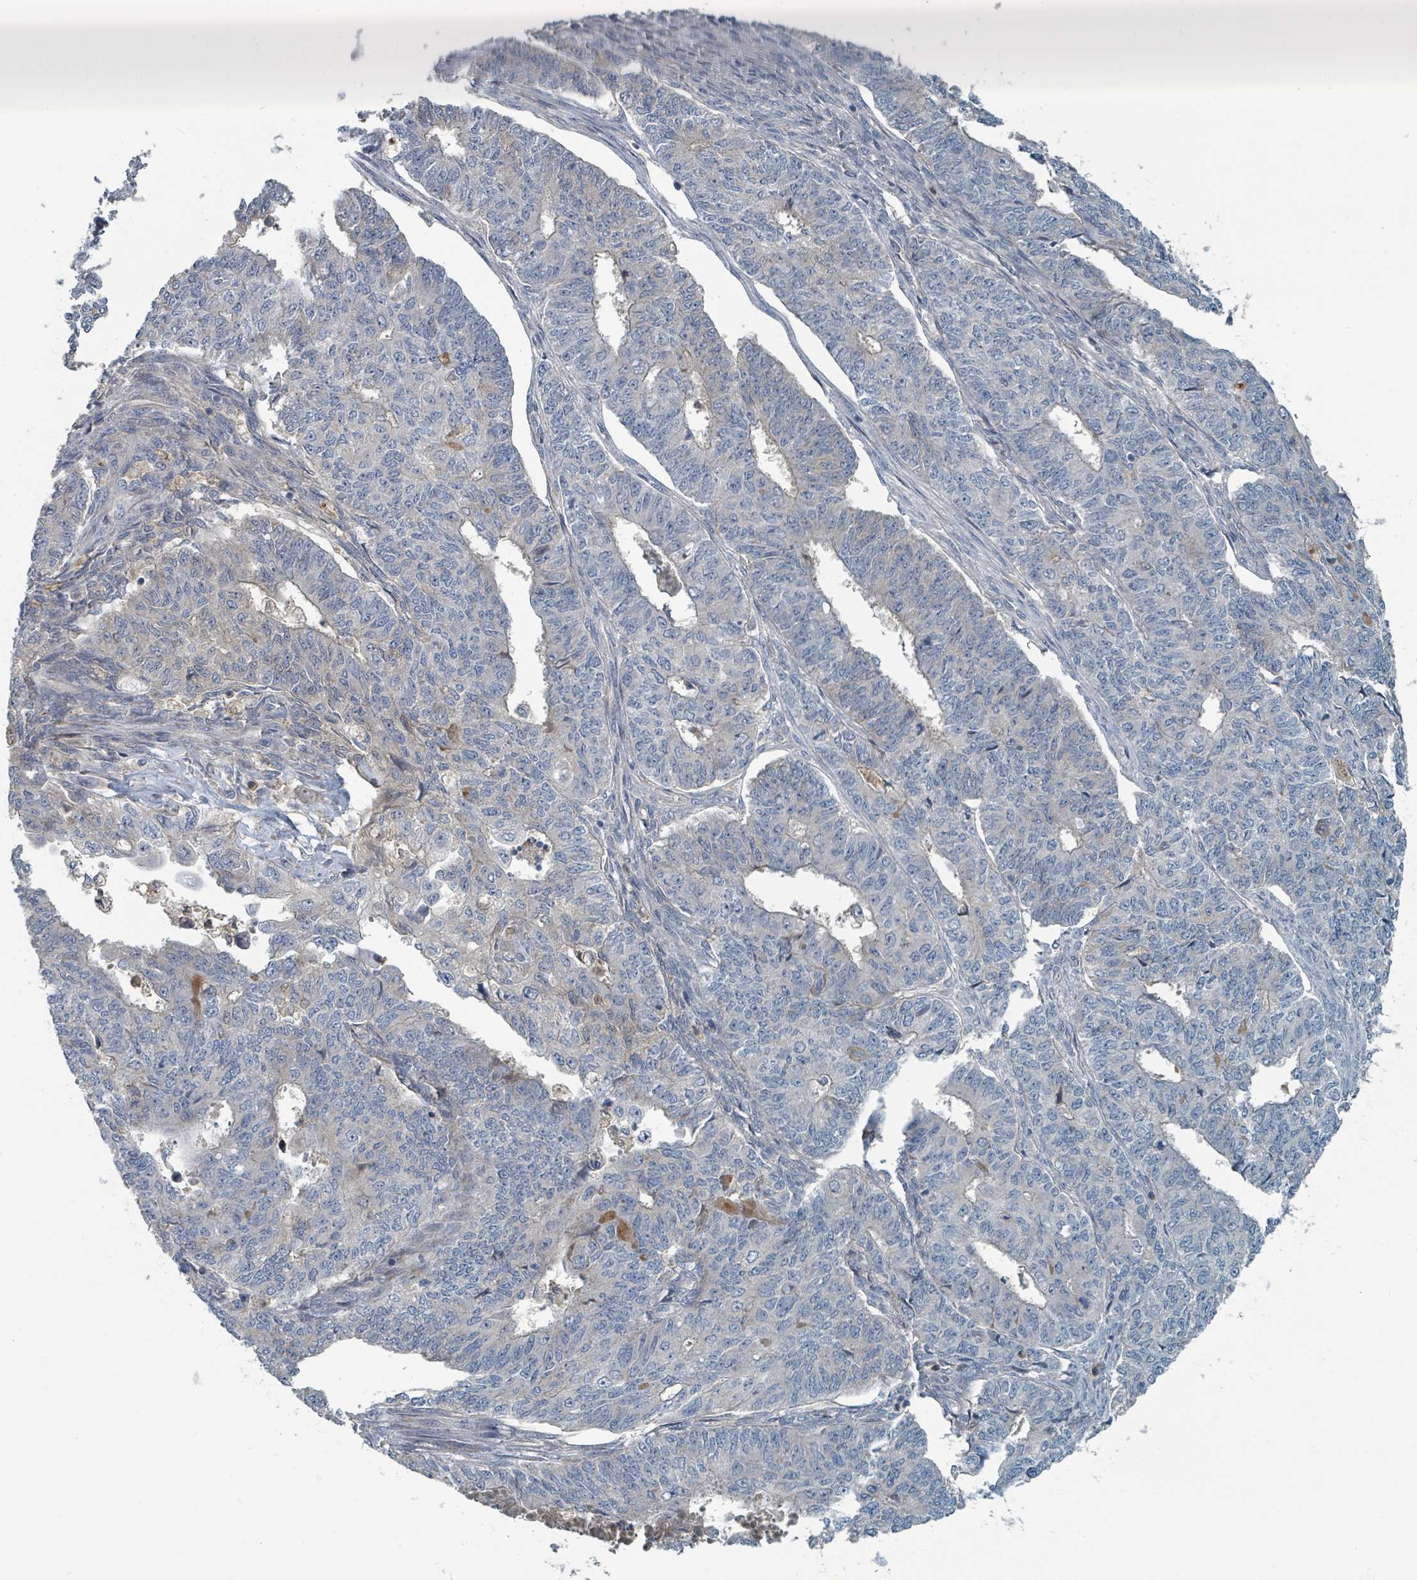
{"staining": {"intensity": "negative", "quantity": "none", "location": "none"}, "tissue": "endometrial cancer", "cell_type": "Tumor cells", "image_type": "cancer", "snomed": [{"axis": "morphology", "description": "Adenocarcinoma, NOS"}, {"axis": "topography", "description": "Endometrium"}], "caption": "Immunohistochemistry image of endometrial adenocarcinoma stained for a protein (brown), which demonstrates no expression in tumor cells.", "gene": "SLC44A5", "patient": {"sex": "female", "age": 32}}